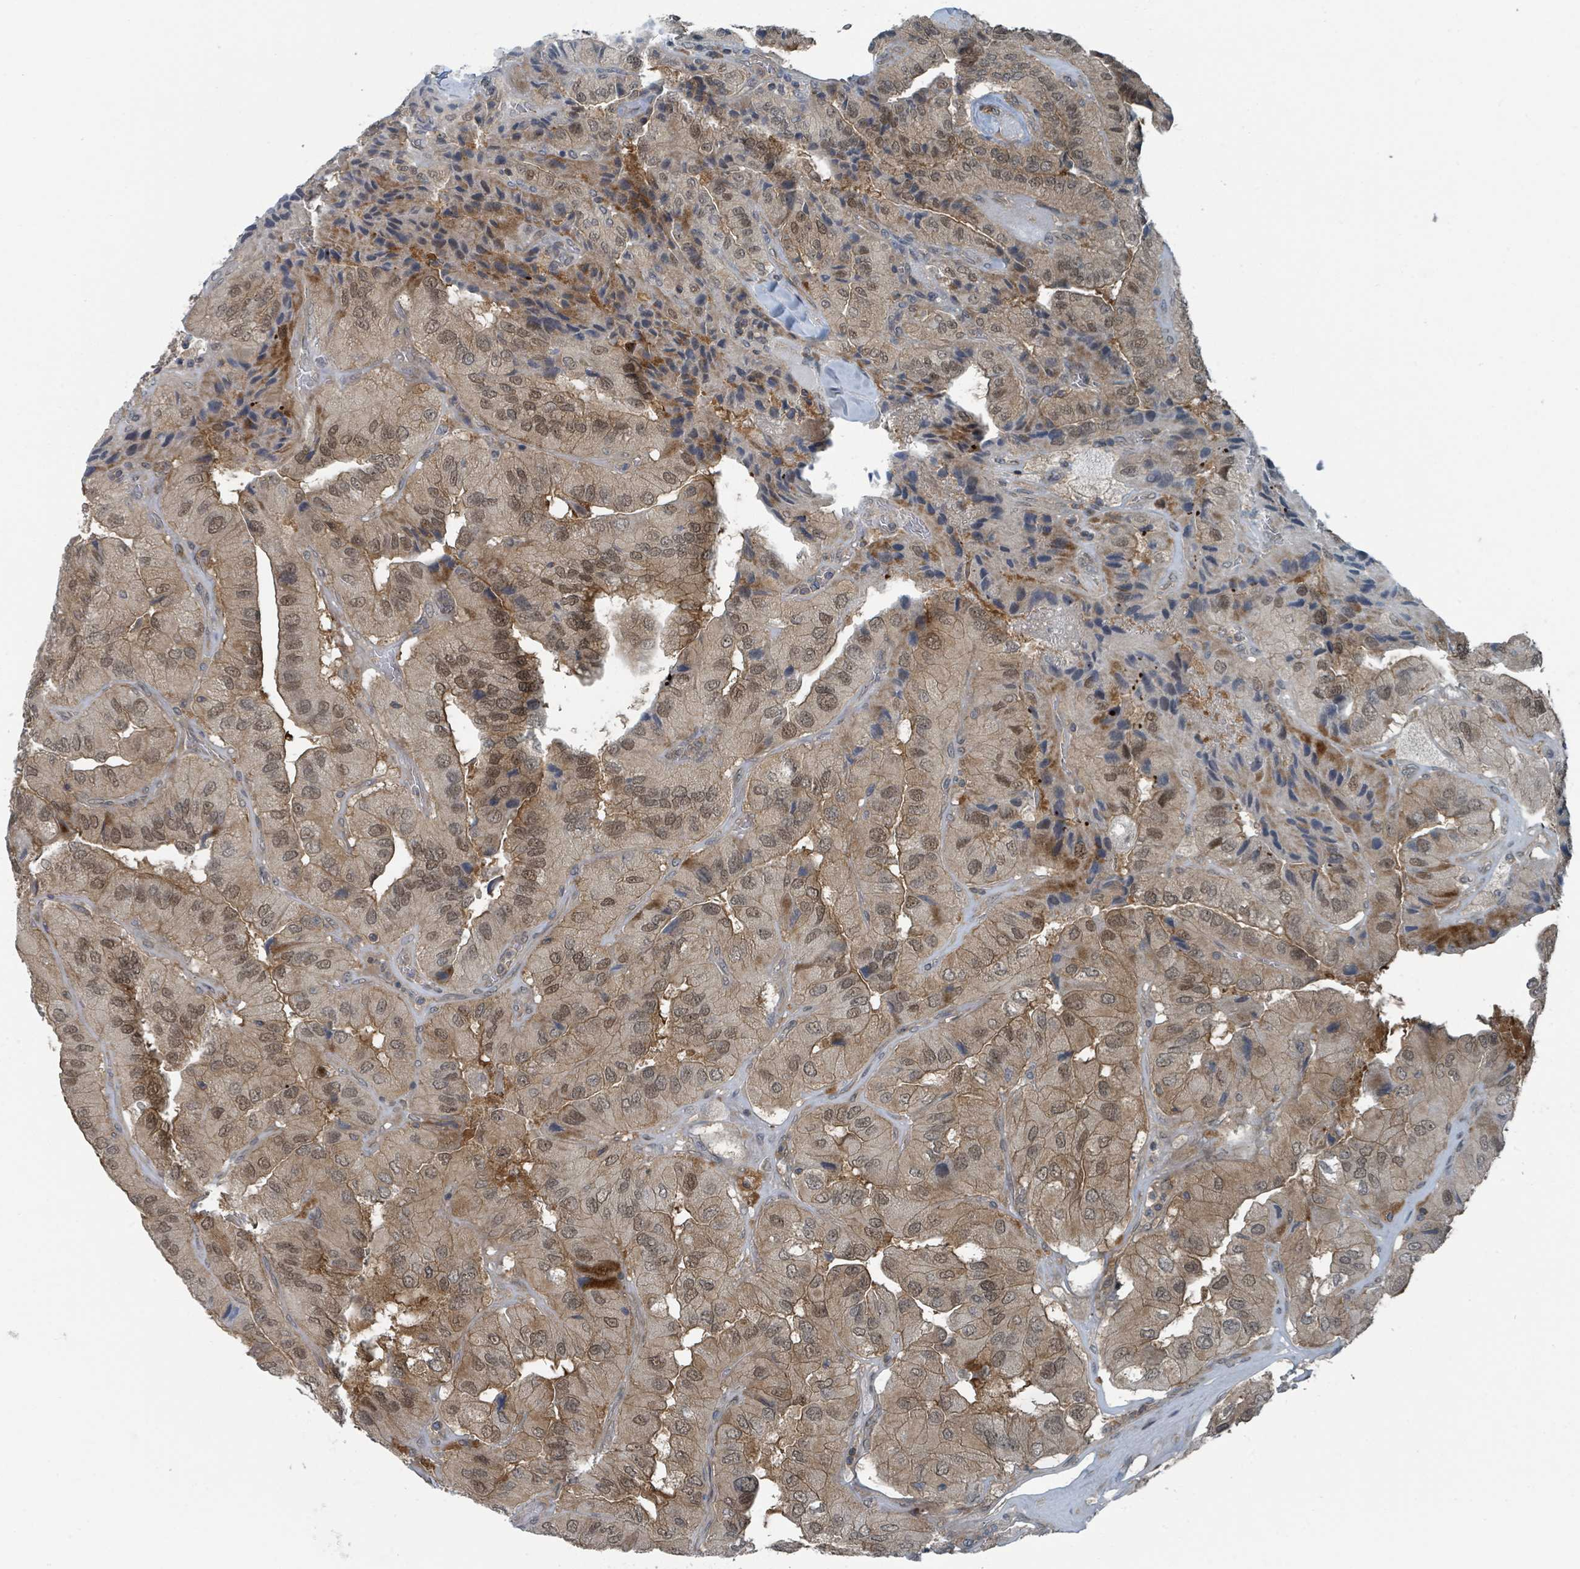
{"staining": {"intensity": "moderate", "quantity": ">75%", "location": "cytoplasmic/membranous,nuclear"}, "tissue": "thyroid cancer", "cell_type": "Tumor cells", "image_type": "cancer", "snomed": [{"axis": "morphology", "description": "Normal tissue, NOS"}, {"axis": "morphology", "description": "Papillary adenocarcinoma, NOS"}, {"axis": "topography", "description": "Thyroid gland"}], "caption": "Brown immunohistochemical staining in human thyroid cancer demonstrates moderate cytoplasmic/membranous and nuclear expression in approximately >75% of tumor cells.", "gene": "GOLGA7", "patient": {"sex": "female", "age": 59}}